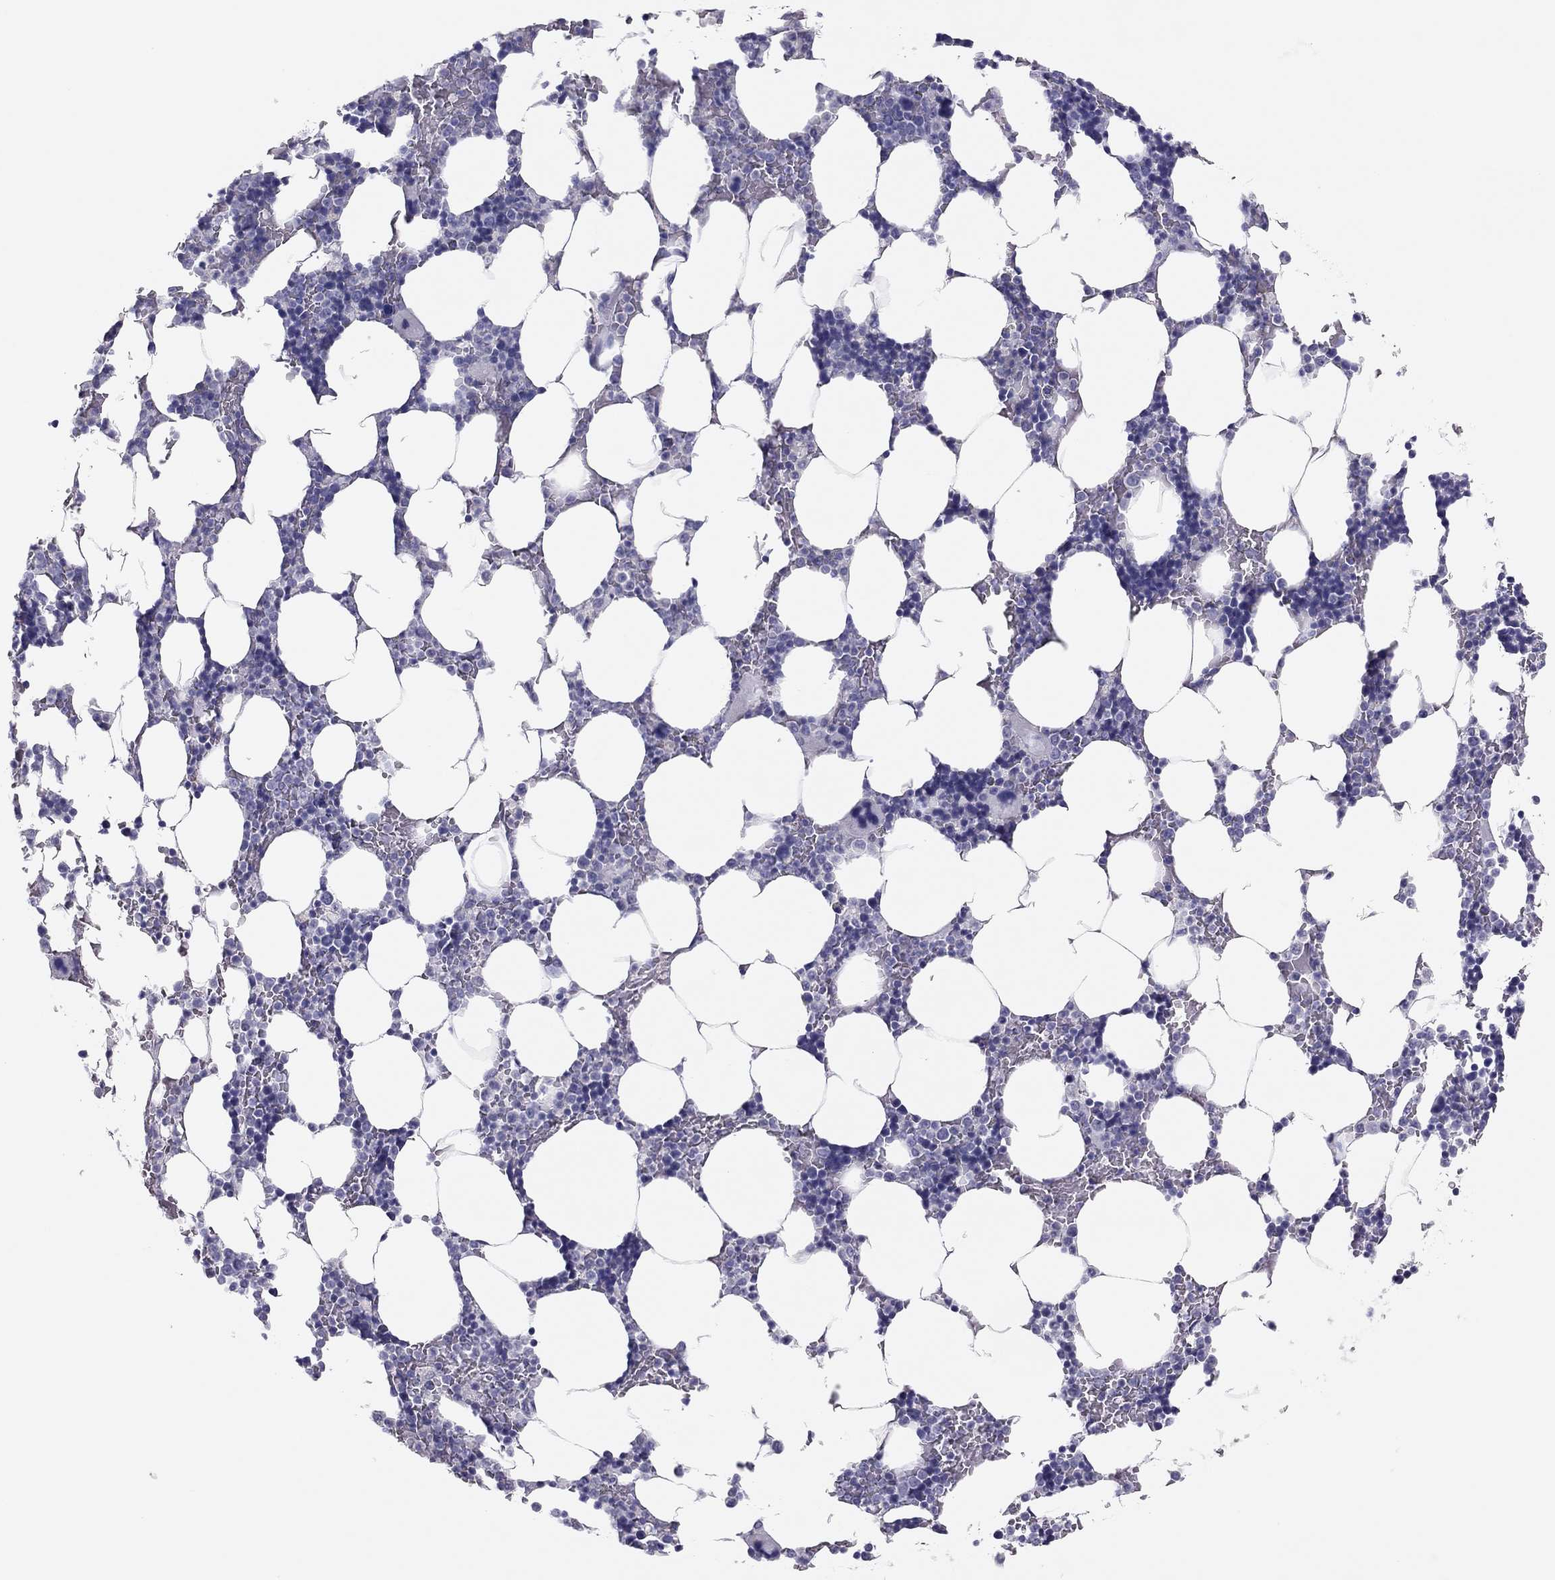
{"staining": {"intensity": "negative", "quantity": "none", "location": "none"}, "tissue": "bone marrow", "cell_type": "Hematopoietic cells", "image_type": "normal", "snomed": [{"axis": "morphology", "description": "Normal tissue, NOS"}, {"axis": "topography", "description": "Bone marrow"}], "caption": "Immunohistochemical staining of benign human bone marrow demonstrates no significant staining in hematopoietic cells. (Stains: DAB (3,3'-diaminobenzidine) IHC with hematoxylin counter stain, Microscopy: brightfield microscopy at high magnification).", "gene": "PHOX2A", "patient": {"sex": "male", "age": 51}}